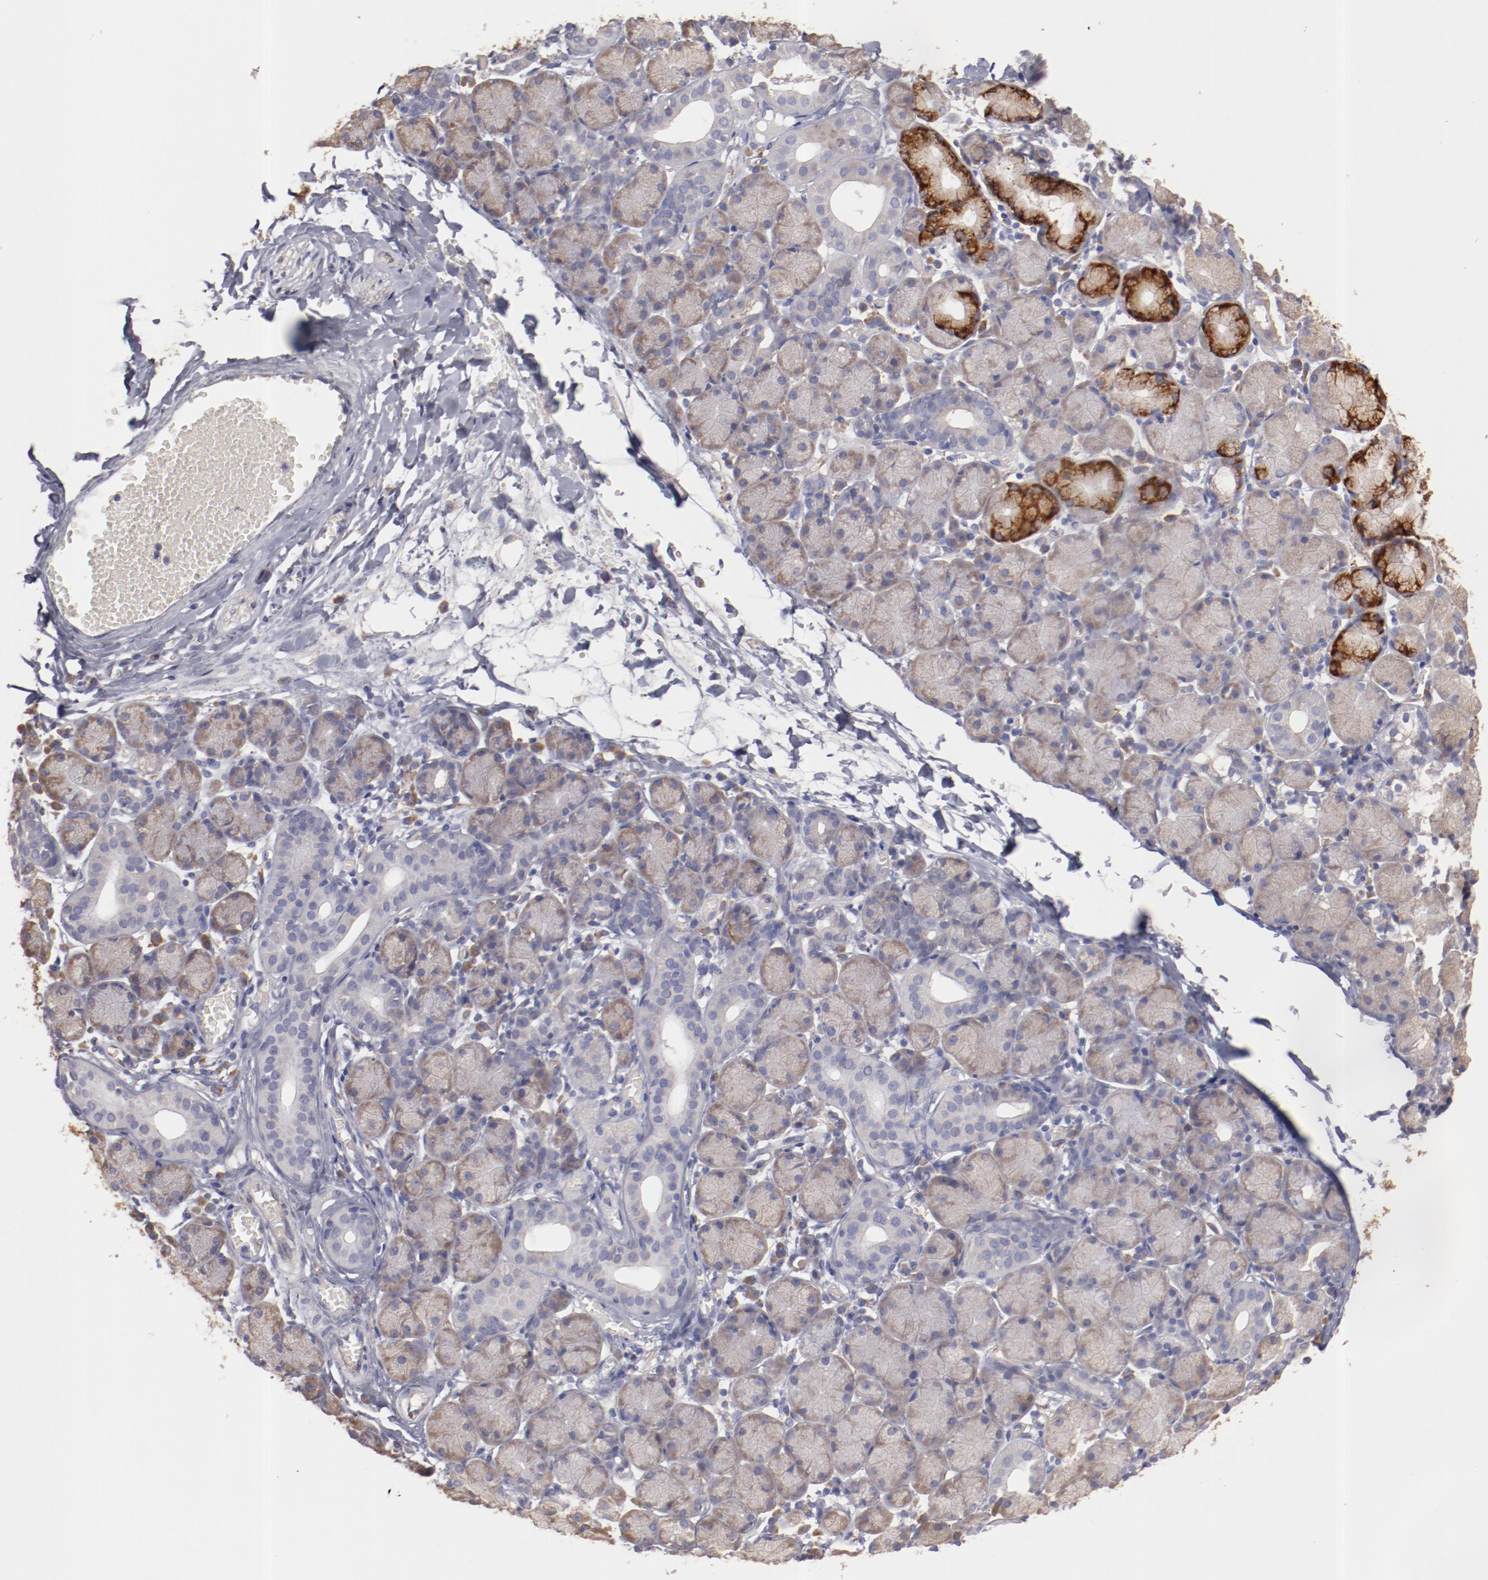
{"staining": {"intensity": "weak", "quantity": ">75%", "location": "cytoplasmic/membranous"}, "tissue": "salivary gland", "cell_type": "Glandular cells", "image_type": "normal", "snomed": [{"axis": "morphology", "description": "Normal tissue, NOS"}, {"axis": "topography", "description": "Salivary gland"}], "caption": "A low amount of weak cytoplasmic/membranous positivity is seen in about >75% of glandular cells in benign salivary gland. (DAB IHC, brown staining for protein, blue staining for nuclei).", "gene": "ENTPD5", "patient": {"sex": "female", "age": 24}}